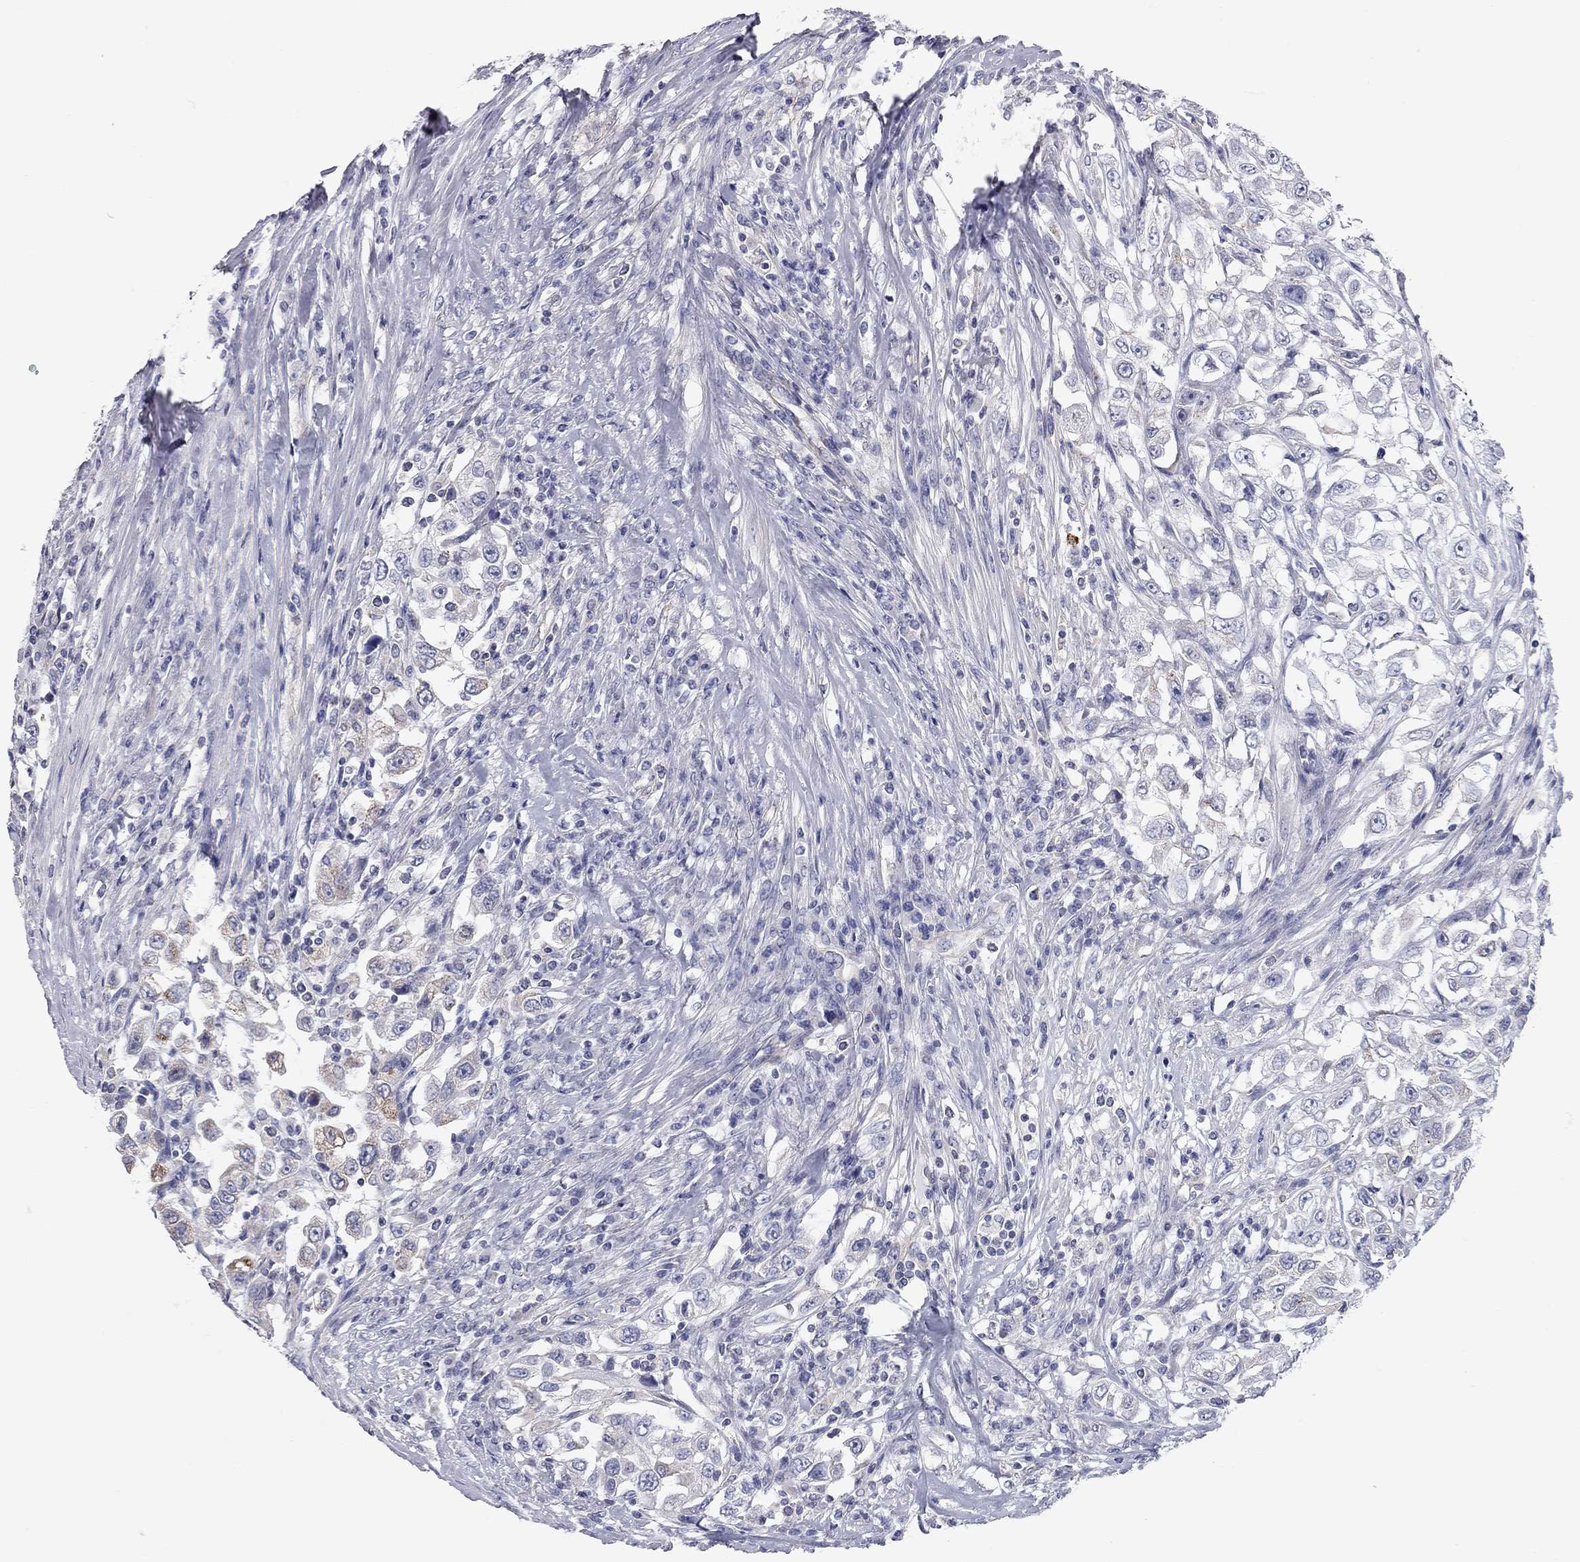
{"staining": {"intensity": "weak", "quantity": "<25%", "location": "cytoplasmic/membranous"}, "tissue": "urothelial cancer", "cell_type": "Tumor cells", "image_type": "cancer", "snomed": [{"axis": "morphology", "description": "Urothelial carcinoma, High grade"}, {"axis": "topography", "description": "Urinary bladder"}], "caption": "Immunohistochemical staining of human high-grade urothelial carcinoma displays no significant expression in tumor cells. Brightfield microscopy of immunohistochemistry stained with DAB (3,3'-diaminobenzidine) (brown) and hematoxylin (blue), captured at high magnification.", "gene": "C10orf90", "patient": {"sex": "female", "age": 56}}